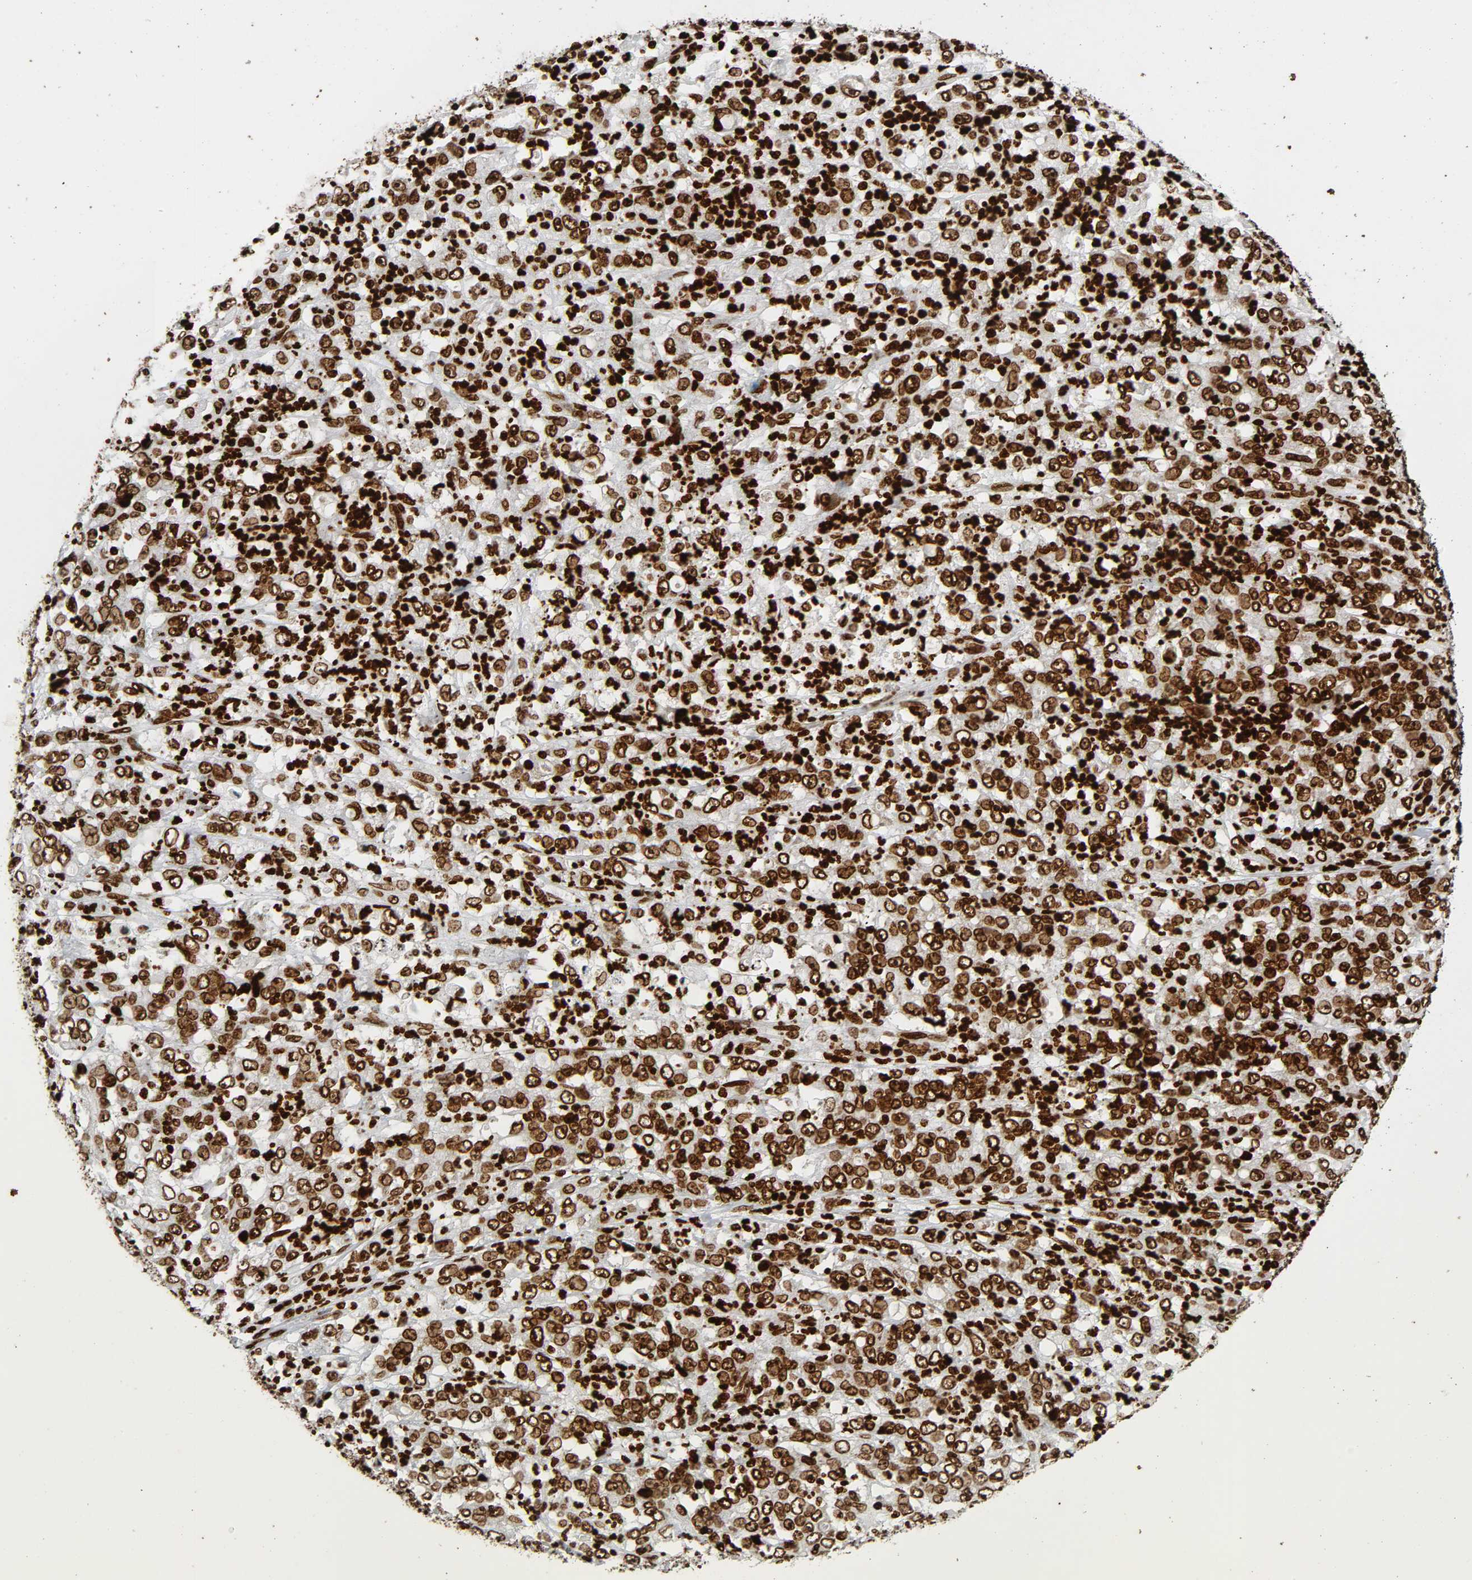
{"staining": {"intensity": "strong", "quantity": ">75%", "location": "nuclear"}, "tissue": "stomach cancer", "cell_type": "Tumor cells", "image_type": "cancer", "snomed": [{"axis": "morphology", "description": "Adenocarcinoma, NOS"}, {"axis": "topography", "description": "Stomach, lower"}], "caption": "About >75% of tumor cells in human stomach adenocarcinoma exhibit strong nuclear protein expression as visualized by brown immunohistochemical staining.", "gene": "RXRA", "patient": {"sex": "female", "age": 71}}